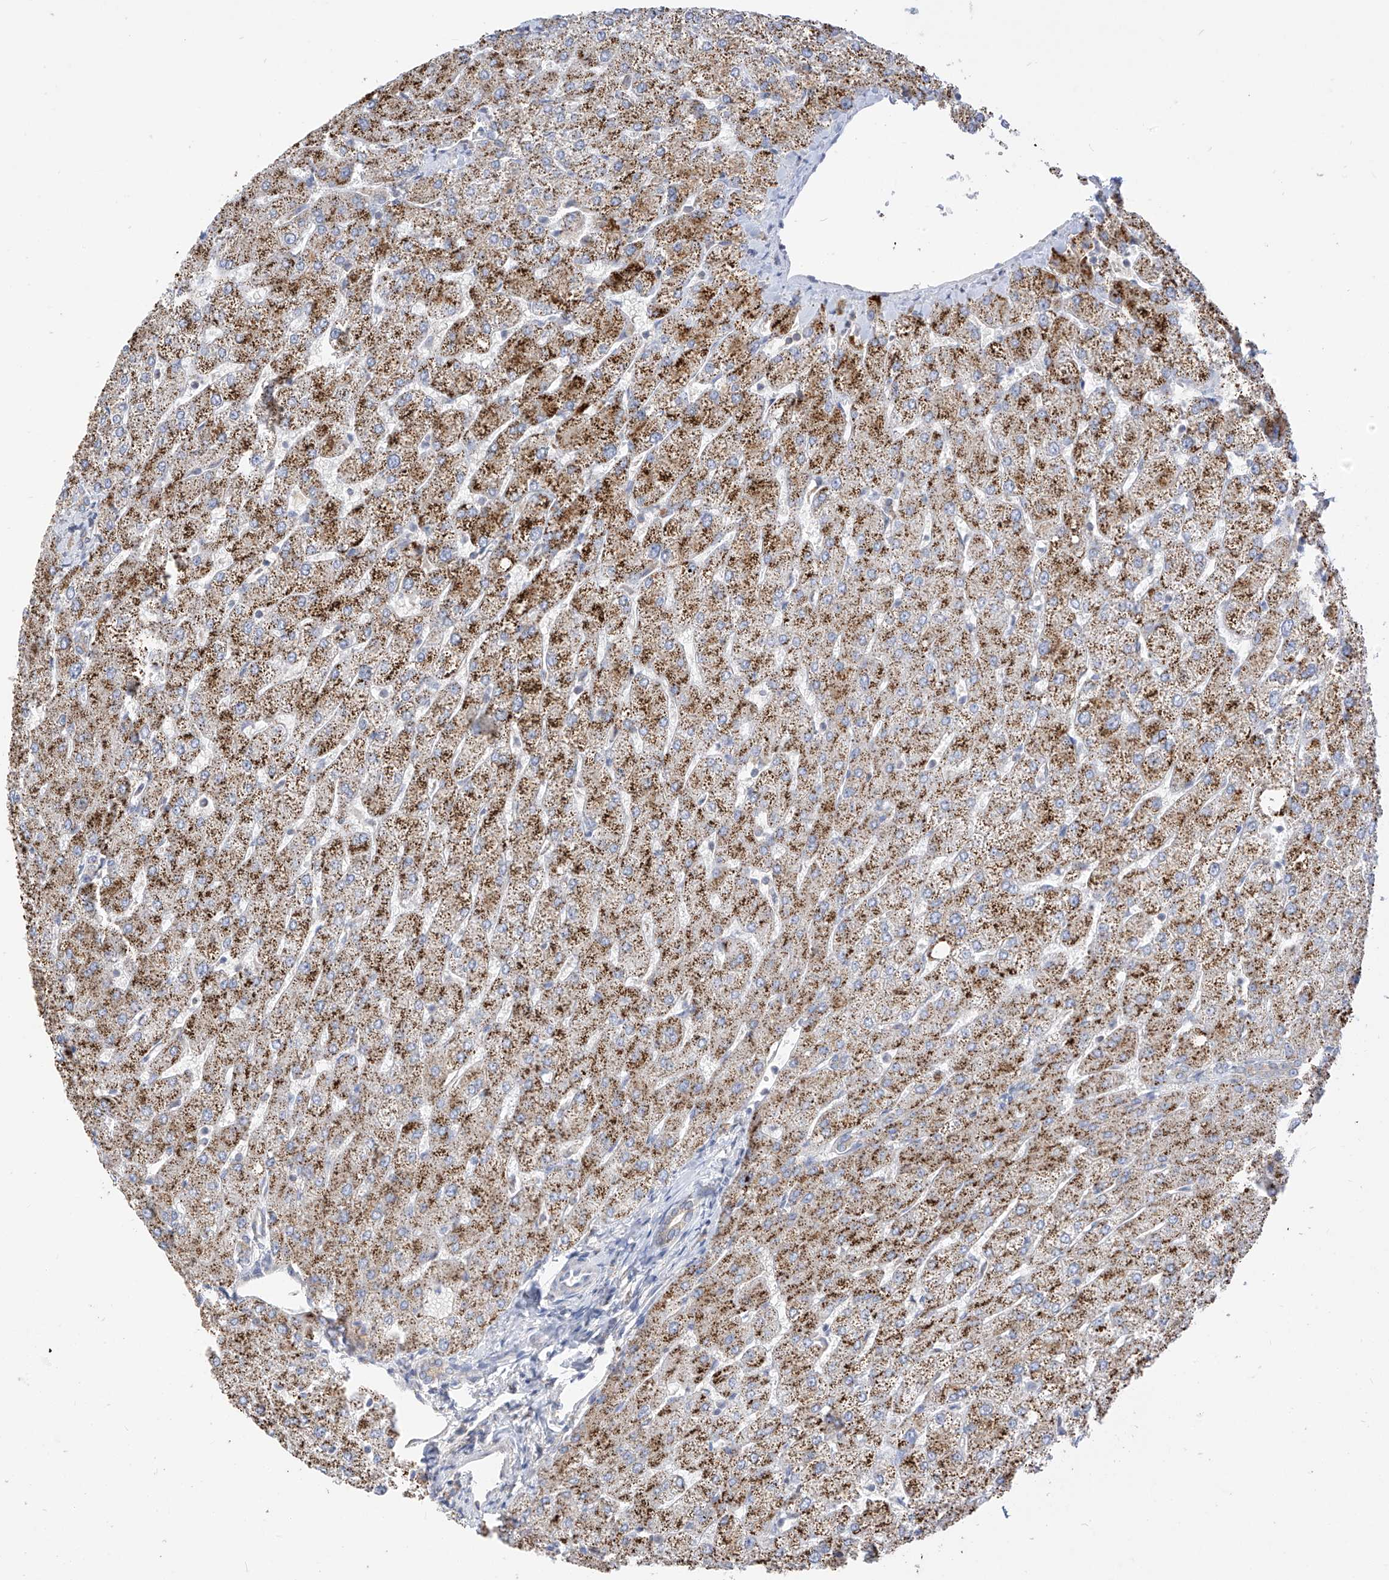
{"staining": {"intensity": "negative", "quantity": "none", "location": "none"}, "tissue": "liver", "cell_type": "Cholangiocytes", "image_type": "normal", "snomed": [{"axis": "morphology", "description": "Normal tissue, NOS"}, {"axis": "topography", "description": "Liver"}], "caption": "Immunohistochemistry micrograph of benign liver: liver stained with DAB (3,3'-diaminobenzidine) demonstrates no significant protein staining in cholangiocytes.", "gene": "RASA2", "patient": {"sex": "female", "age": 54}}